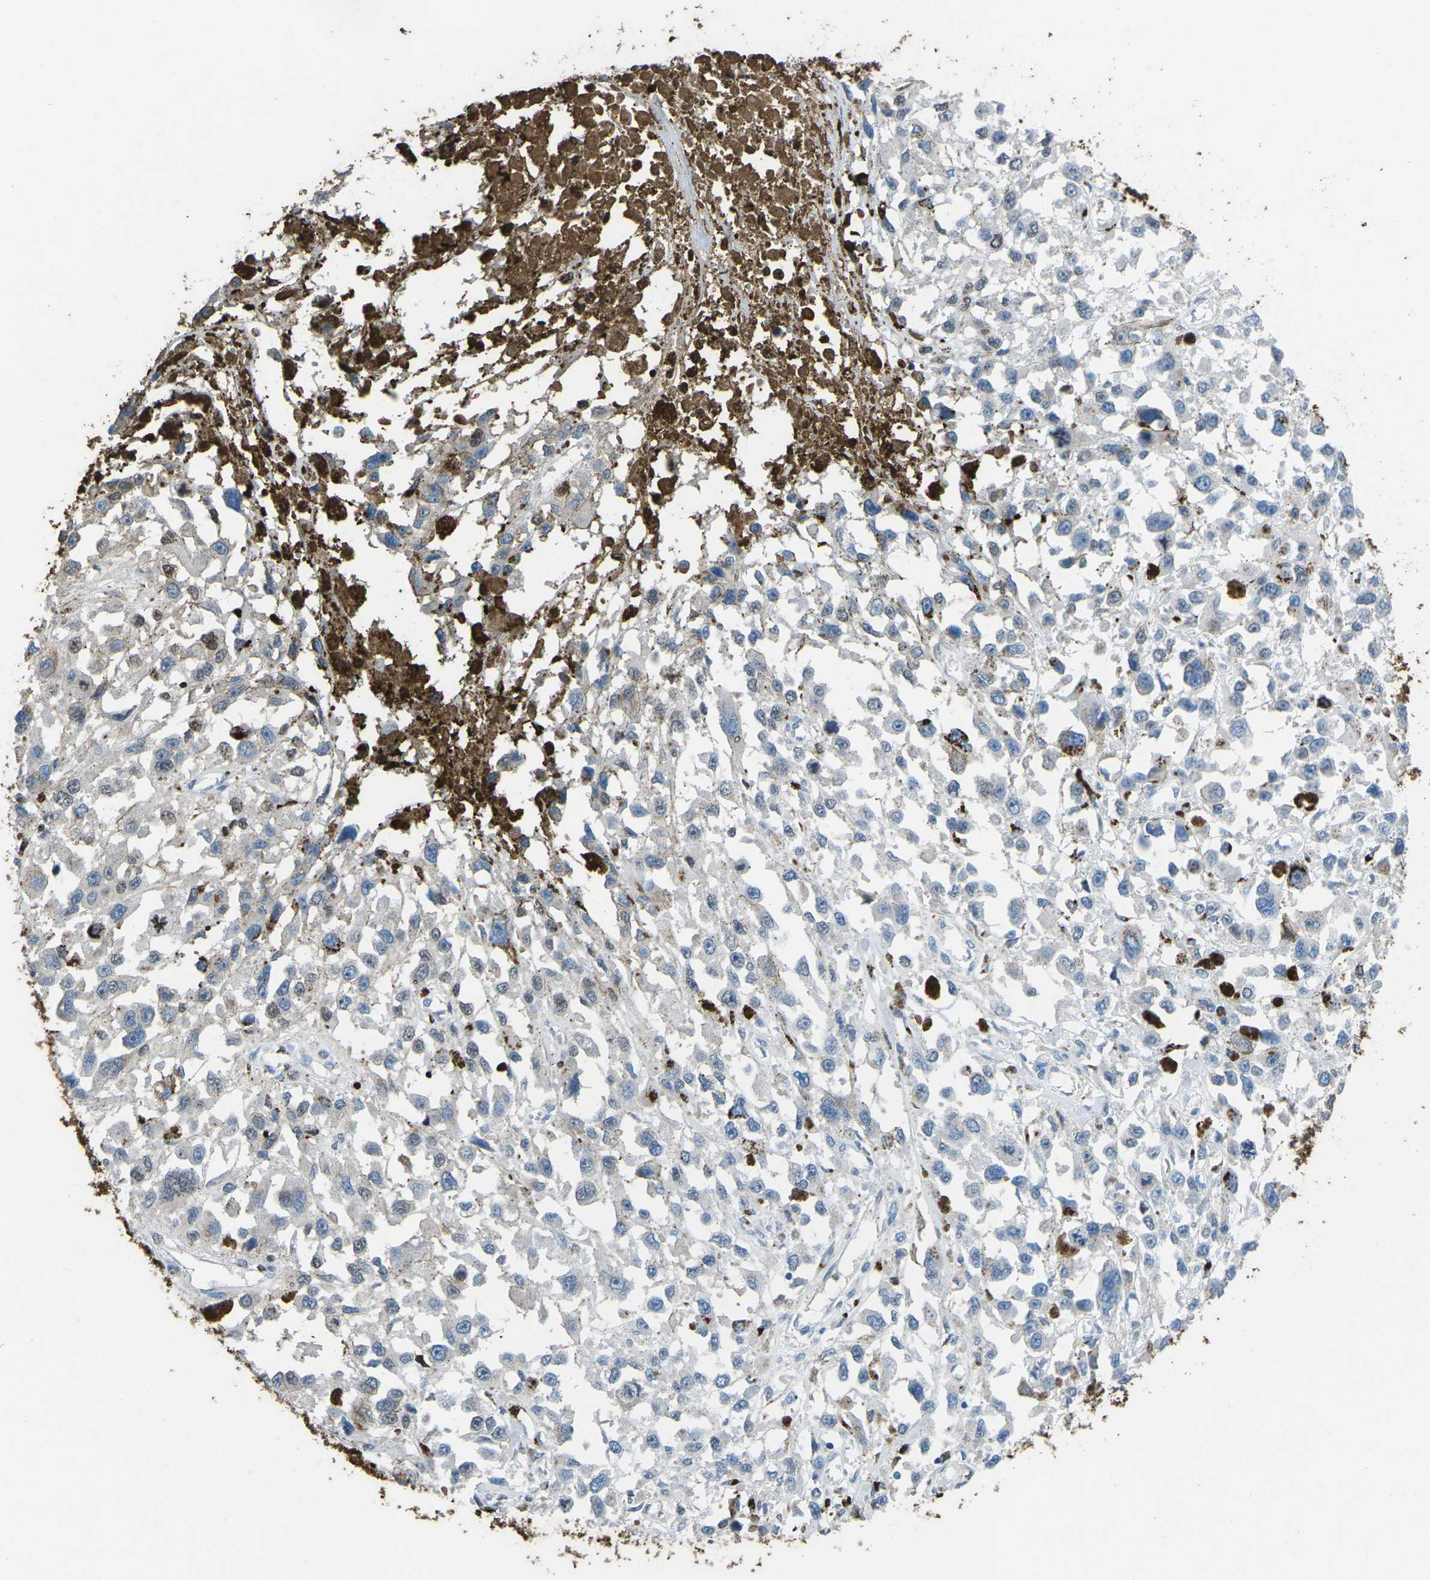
{"staining": {"intensity": "negative", "quantity": "none", "location": "none"}, "tissue": "melanoma", "cell_type": "Tumor cells", "image_type": "cancer", "snomed": [{"axis": "morphology", "description": "Malignant melanoma, Metastatic site"}, {"axis": "topography", "description": "Lymph node"}], "caption": "Melanoma was stained to show a protein in brown. There is no significant expression in tumor cells.", "gene": "CTAGE1", "patient": {"sex": "male", "age": 59}}